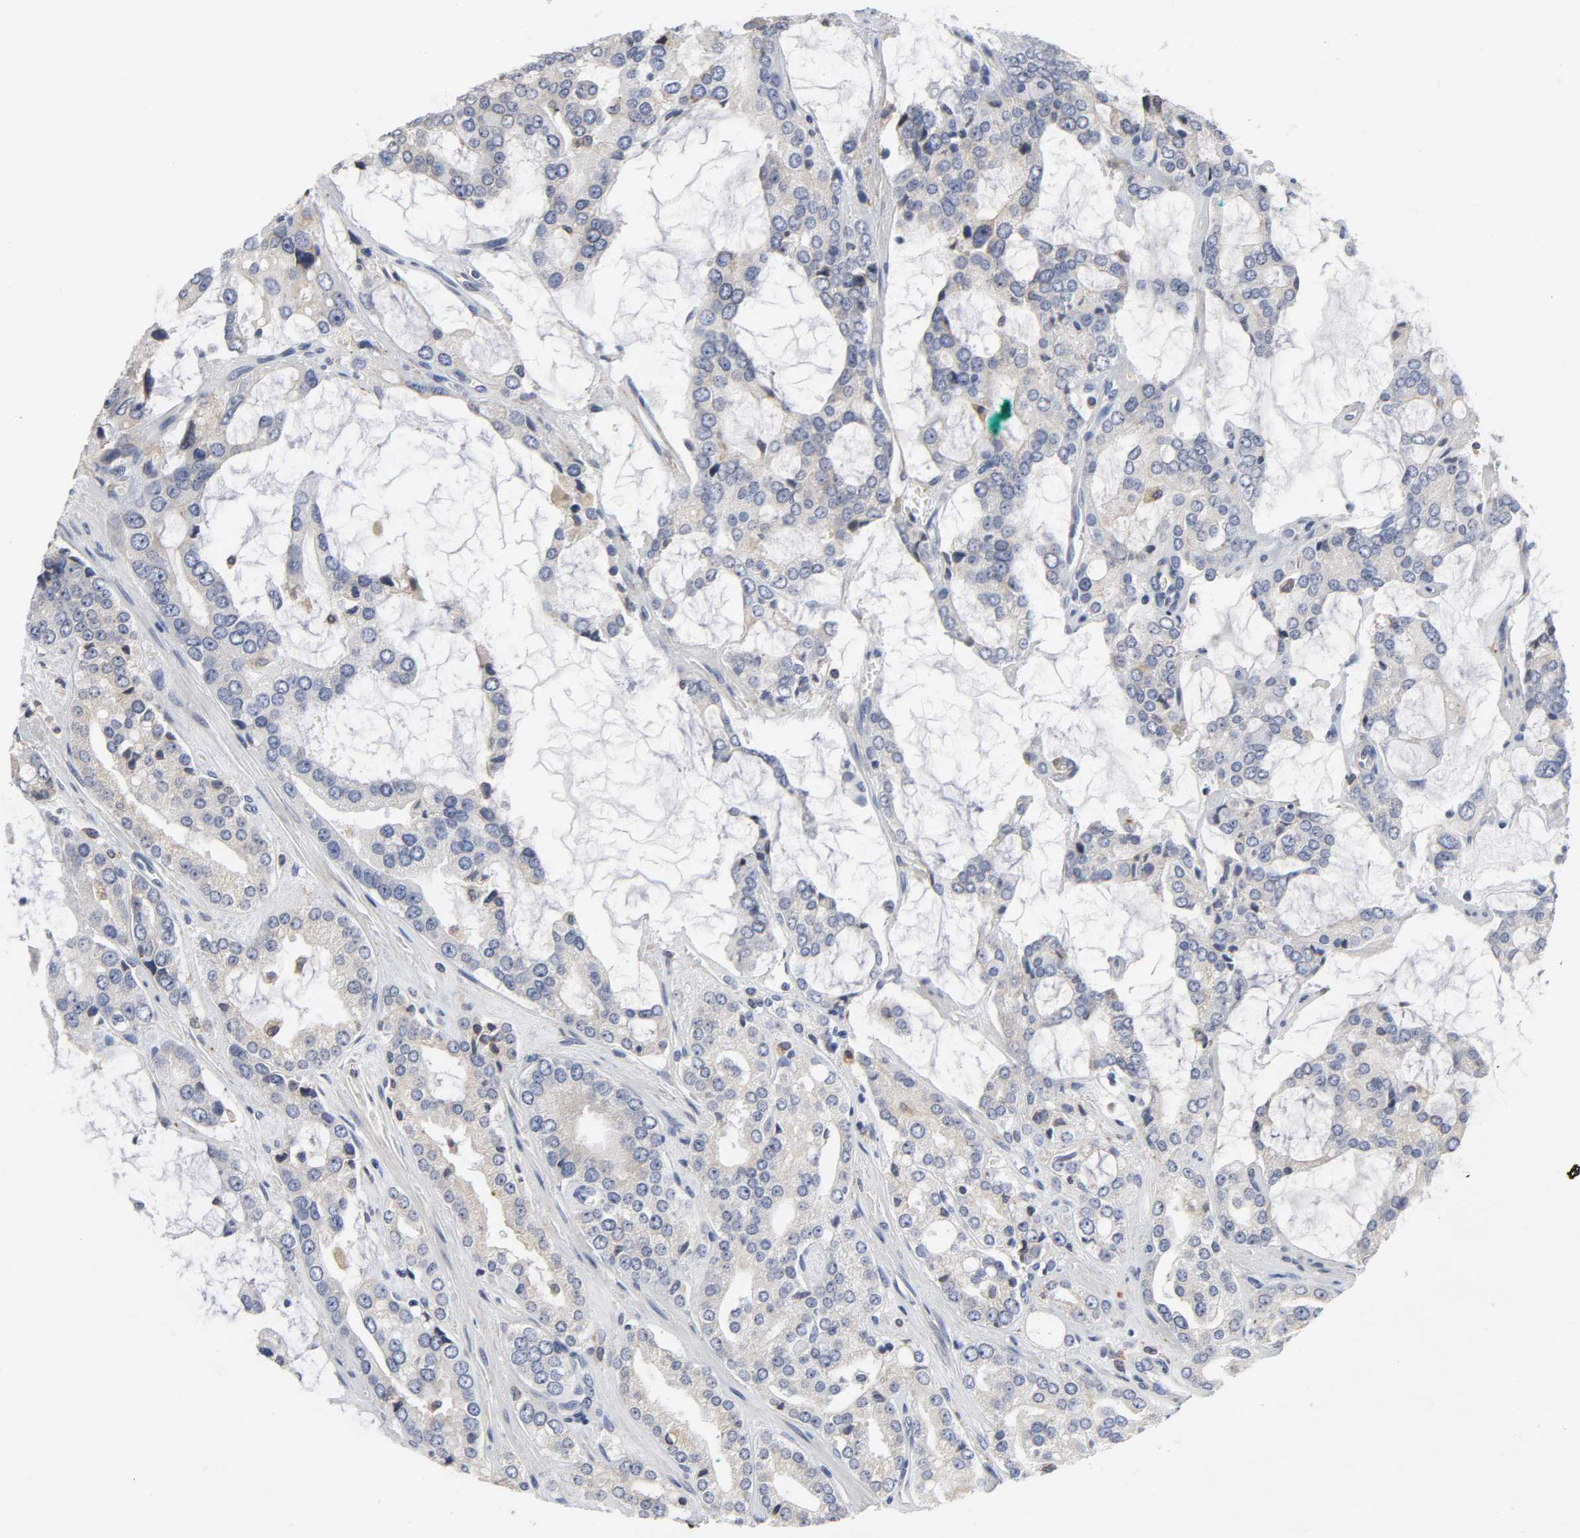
{"staining": {"intensity": "negative", "quantity": "none", "location": "none"}, "tissue": "prostate cancer", "cell_type": "Tumor cells", "image_type": "cancer", "snomed": [{"axis": "morphology", "description": "Adenocarcinoma, High grade"}, {"axis": "topography", "description": "Prostate"}], "caption": "This is an IHC photomicrograph of high-grade adenocarcinoma (prostate). There is no positivity in tumor cells.", "gene": "HCK", "patient": {"sex": "male", "age": 67}}